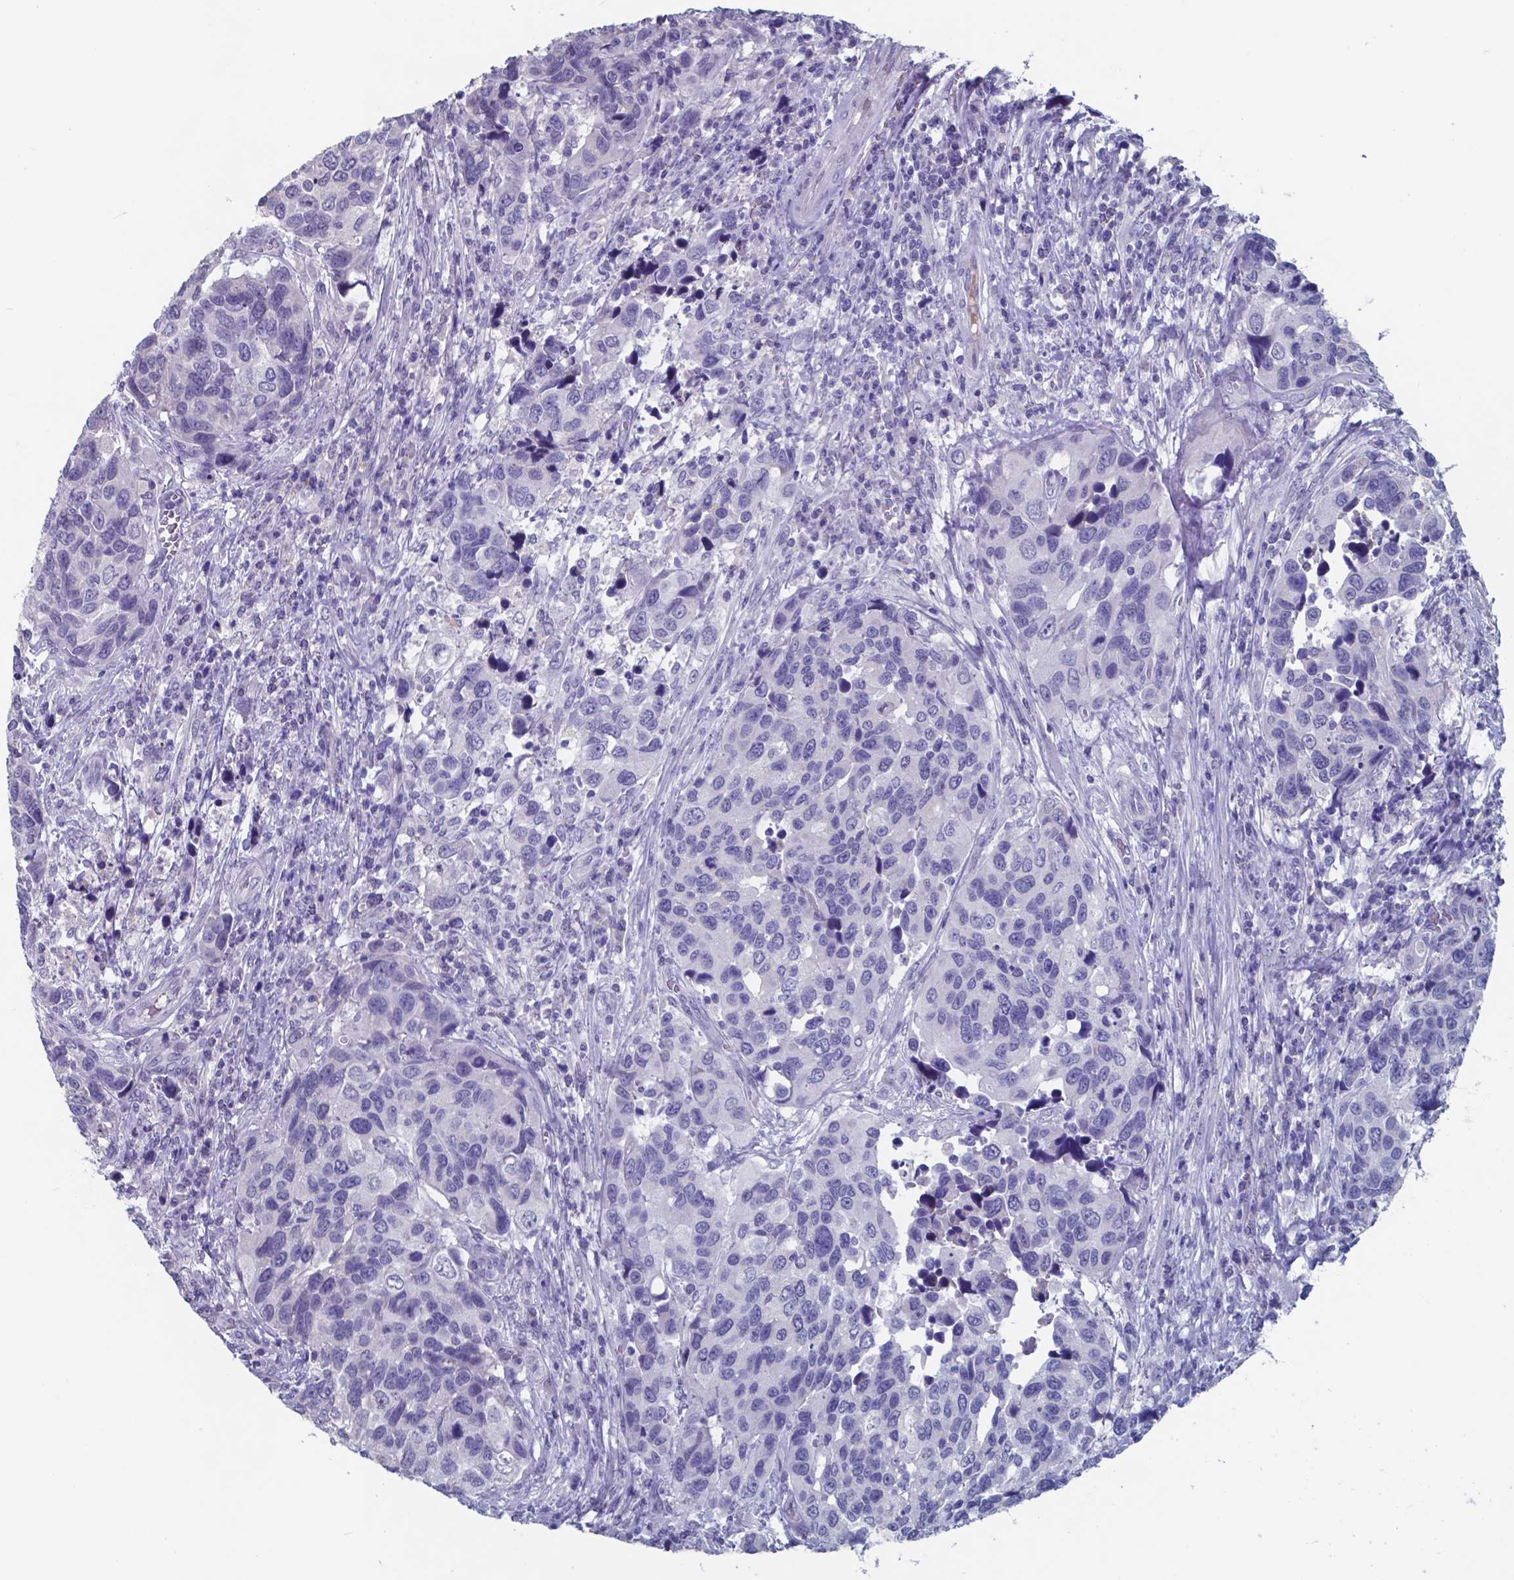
{"staining": {"intensity": "negative", "quantity": "none", "location": "none"}, "tissue": "urothelial cancer", "cell_type": "Tumor cells", "image_type": "cancer", "snomed": [{"axis": "morphology", "description": "Urothelial carcinoma, High grade"}, {"axis": "topography", "description": "Urinary bladder"}], "caption": "Photomicrograph shows no significant protein positivity in tumor cells of high-grade urothelial carcinoma. Brightfield microscopy of IHC stained with DAB (brown) and hematoxylin (blue), captured at high magnification.", "gene": "TTR", "patient": {"sex": "male", "age": 60}}